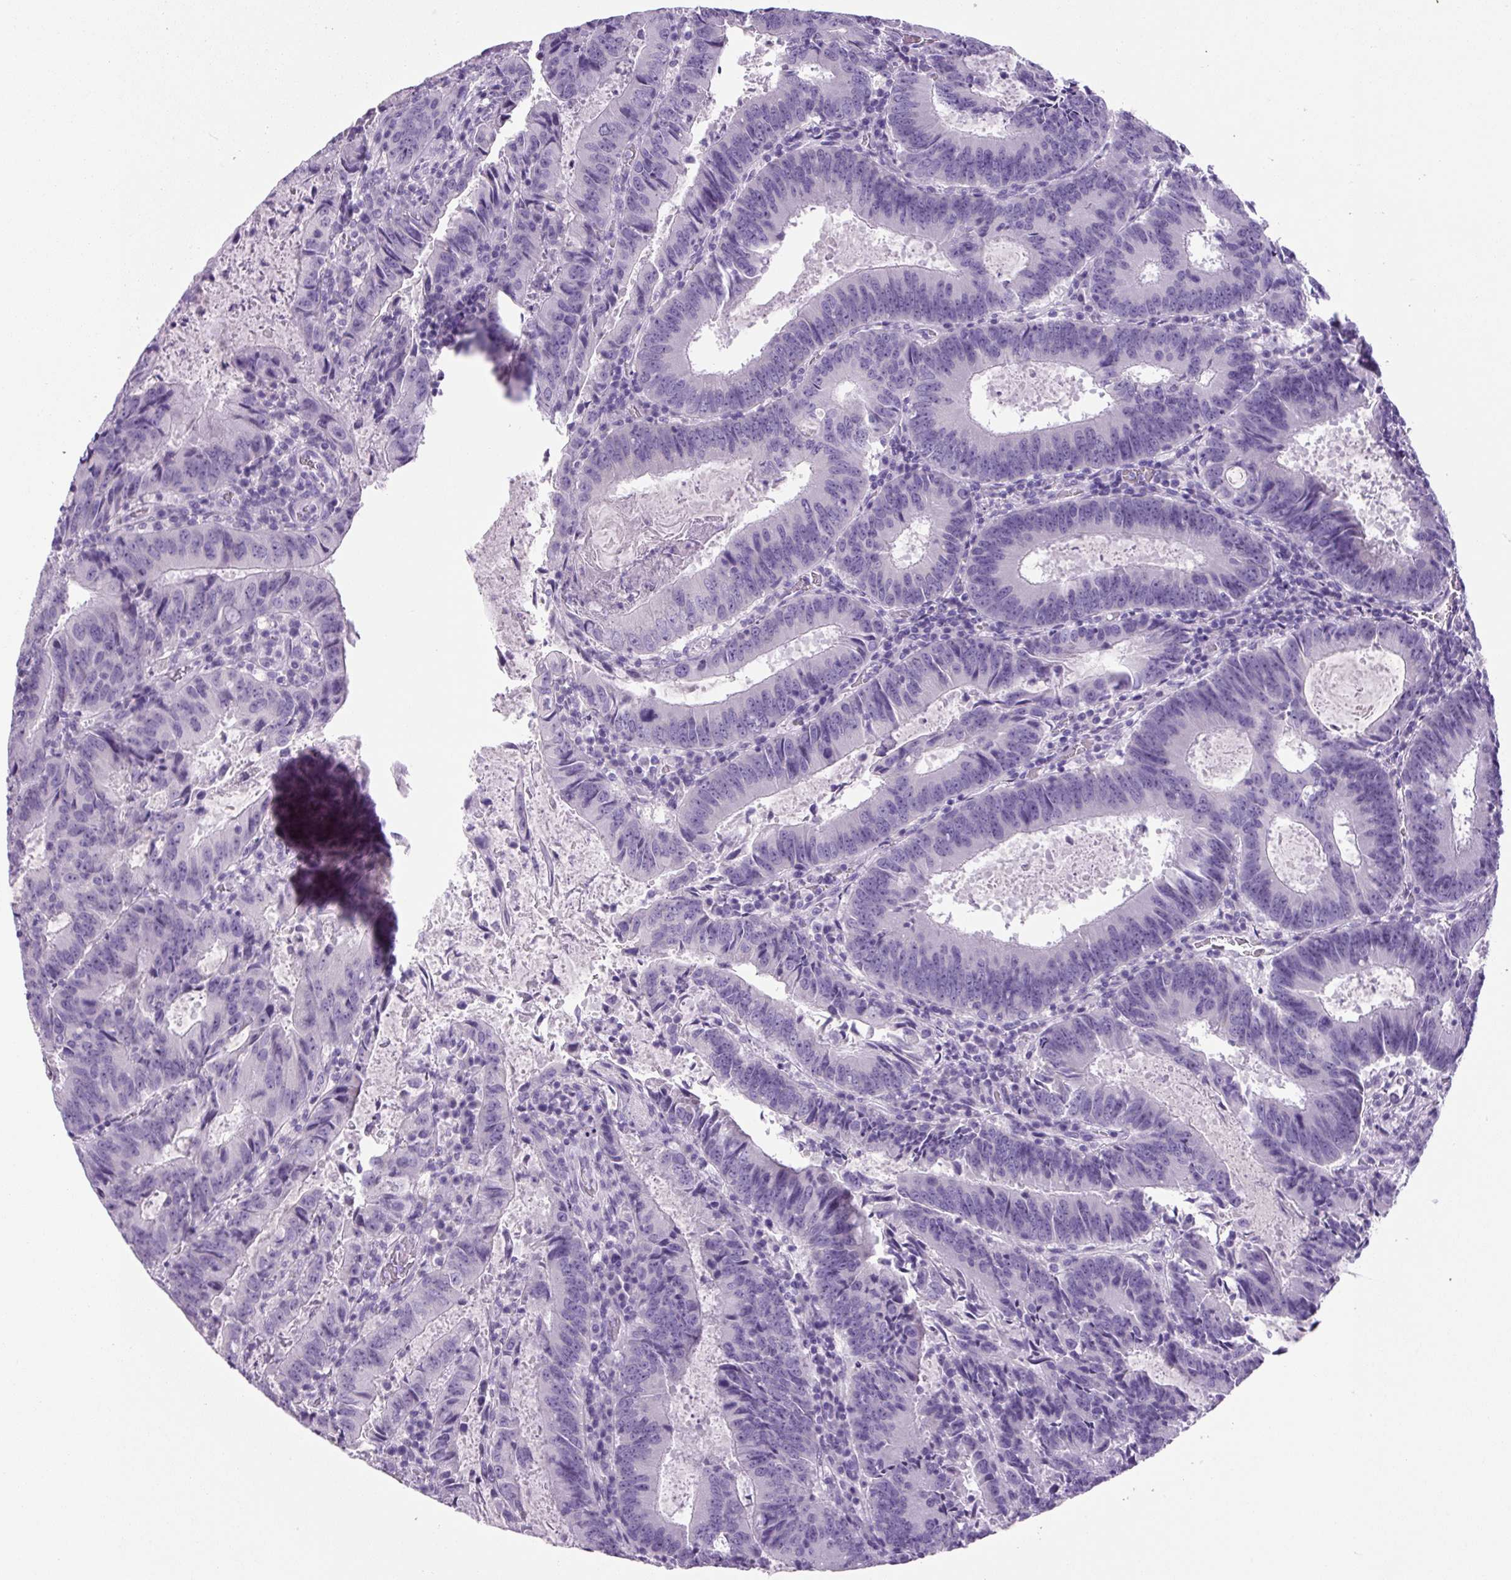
{"staining": {"intensity": "negative", "quantity": "none", "location": "none"}, "tissue": "colorectal cancer", "cell_type": "Tumor cells", "image_type": "cancer", "snomed": [{"axis": "morphology", "description": "Adenocarcinoma, NOS"}, {"axis": "topography", "description": "Colon"}], "caption": "Immunohistochemistry of adenocarcinoma (colorectal) displays no expression in tumor cells.", "gene": "CHGA", "patient": {"sex": "male", "age": 67}}